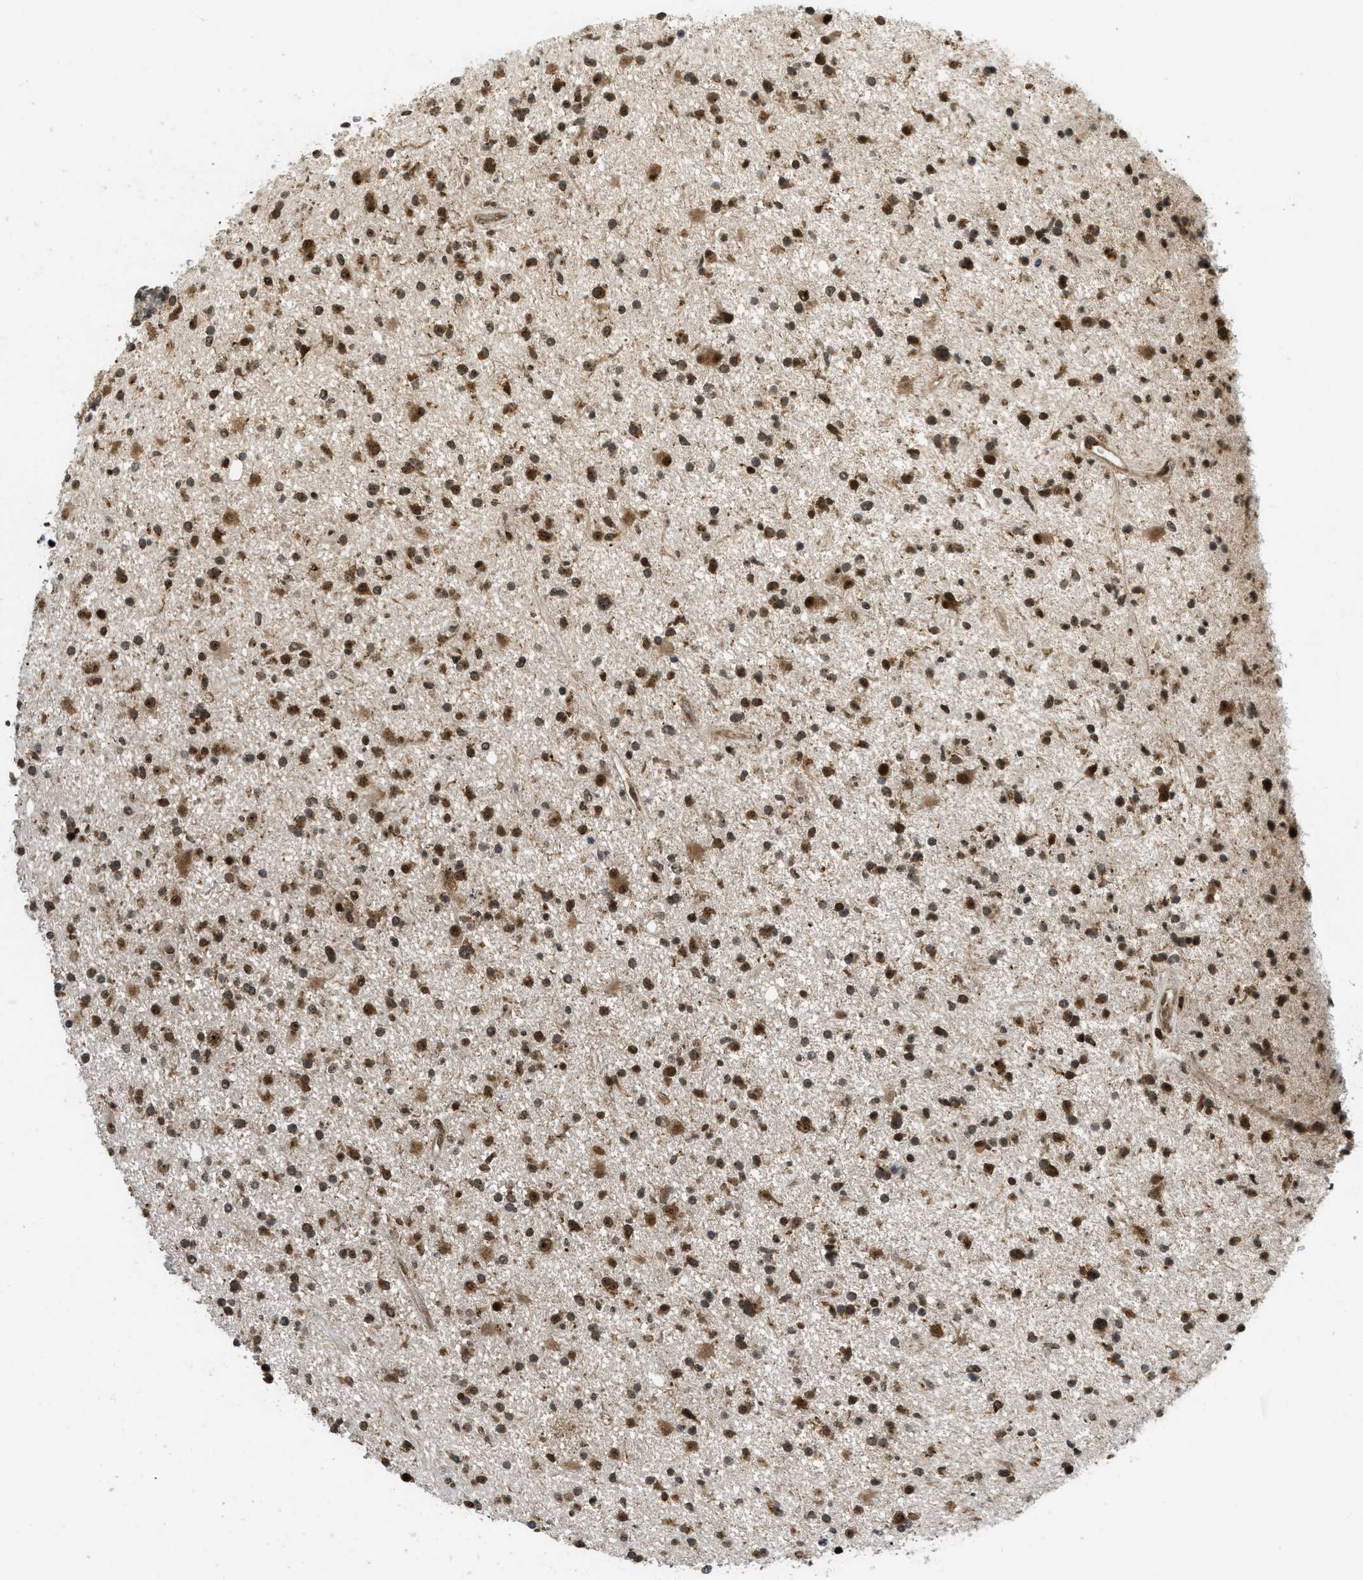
{"staining": {"intensity": "strong", "quantity": ">75%", "location": "cytoplasmic/membranous,nuclear"}, "tissue": "glioma", "cell_type": "Tumor cells", "image_type": "cancer", "snomed": [{"axis": "morphology", "description": "Glioma, malignant, High grade"}, {"axis": "topography", "description": "Brain"}], "caption": "Immunohistochemical staining of glioma reveals strong cytoplasmic/membranous and nuclear protein expression in approximately >75% of tumor cells.", "gene": "TACC1", "patient": {"sex": "male", "age": 33}}